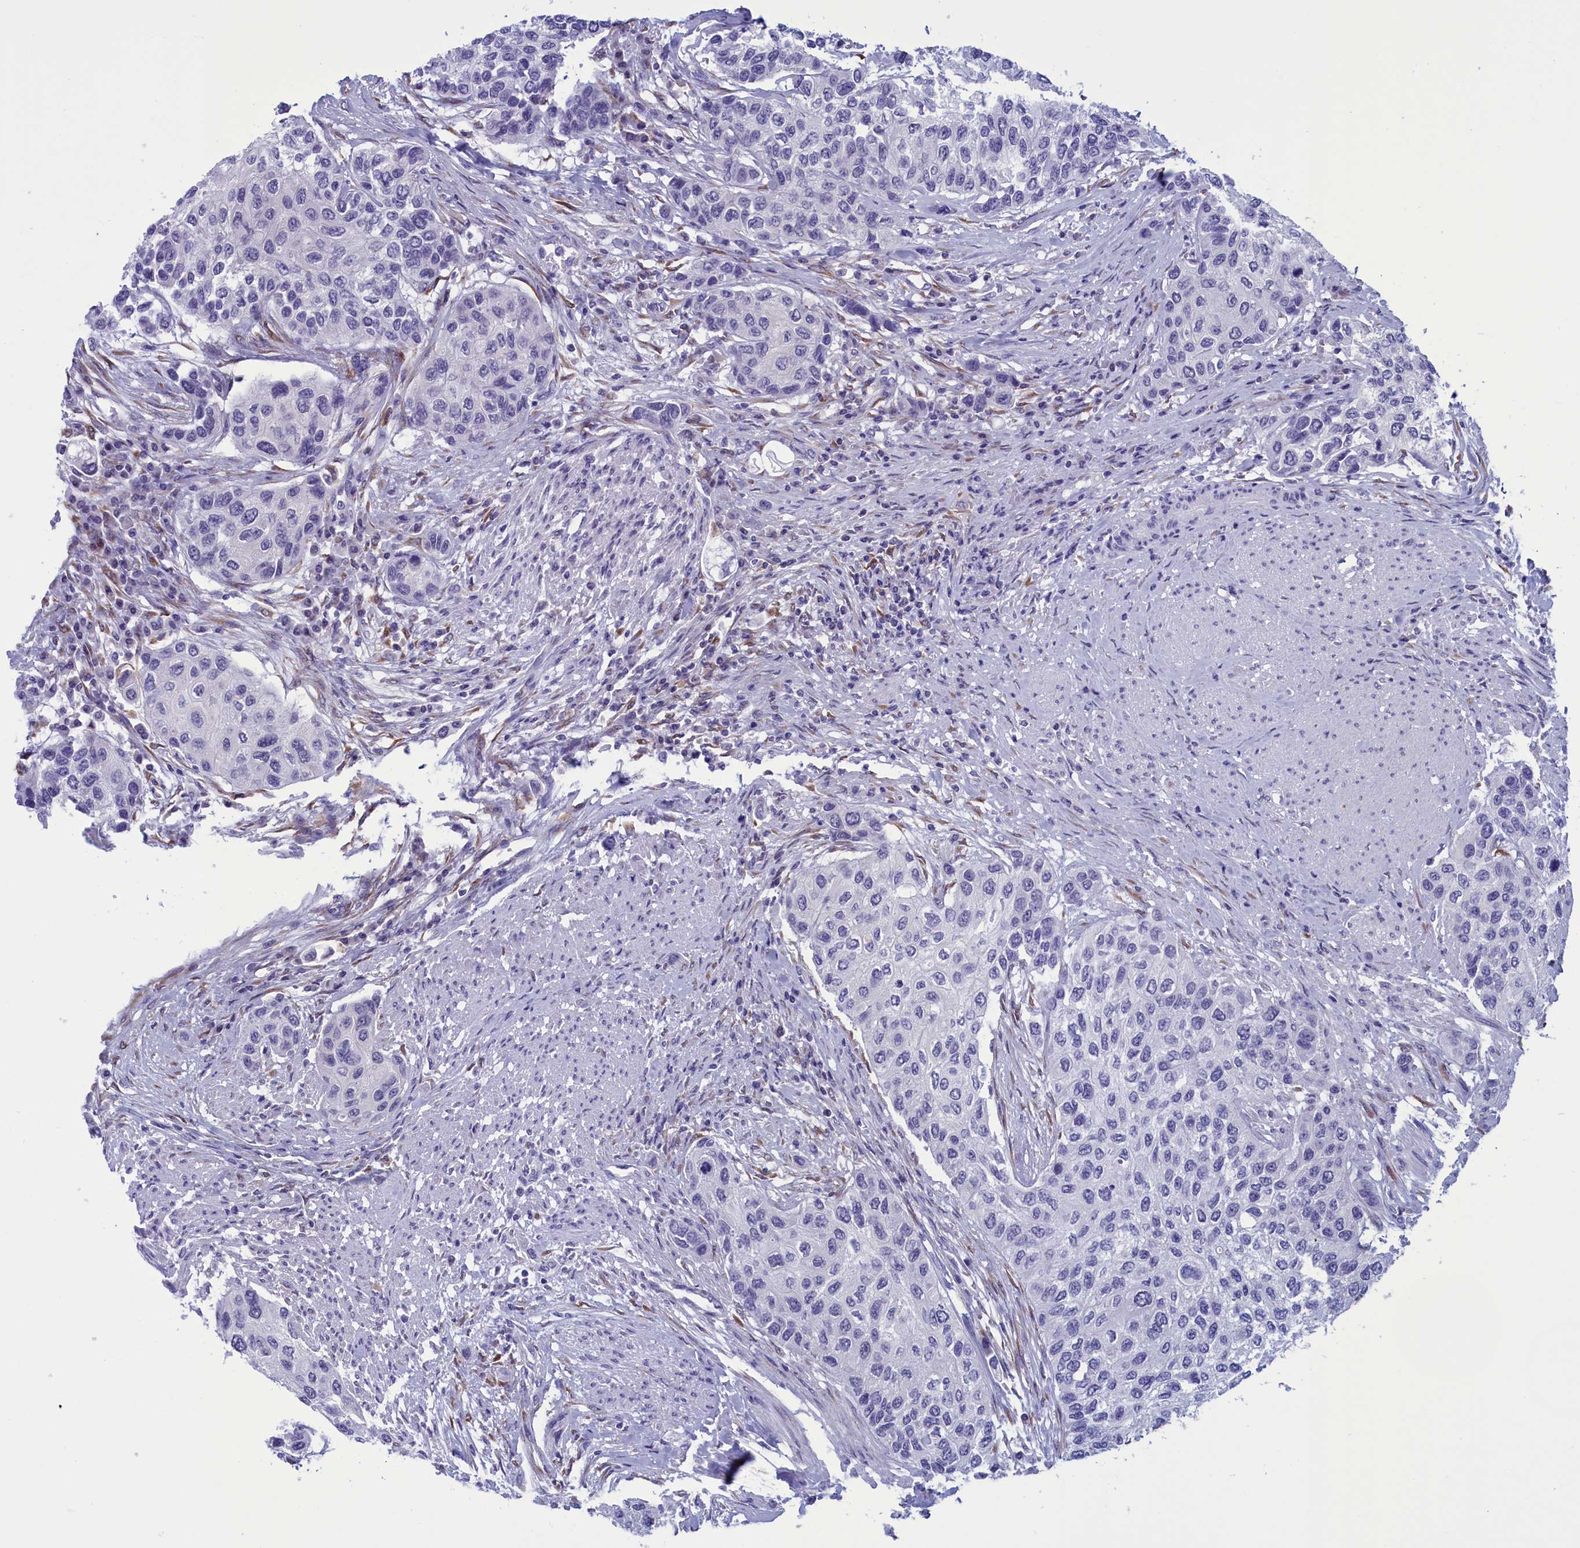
{"staining": {"intensity": "negative", "quantity": "none", "location": "none"}, "tissue": "urothelial cancer", "cell_type": "Tumor cells", "image_type": "cancer", "snomed": [{"axis": "morphology", "description": "Urothelial carcinoma, High grade"}, {"axis": "topography", "description": "Urinary bladder"}], "caption": "This is a photomicrograph of immunohistochemistry staining of urothelial cancer, which shows no expression in tumor cells.", "gene": "PARS2", "patient": {"sex": "female", "age": 56}}